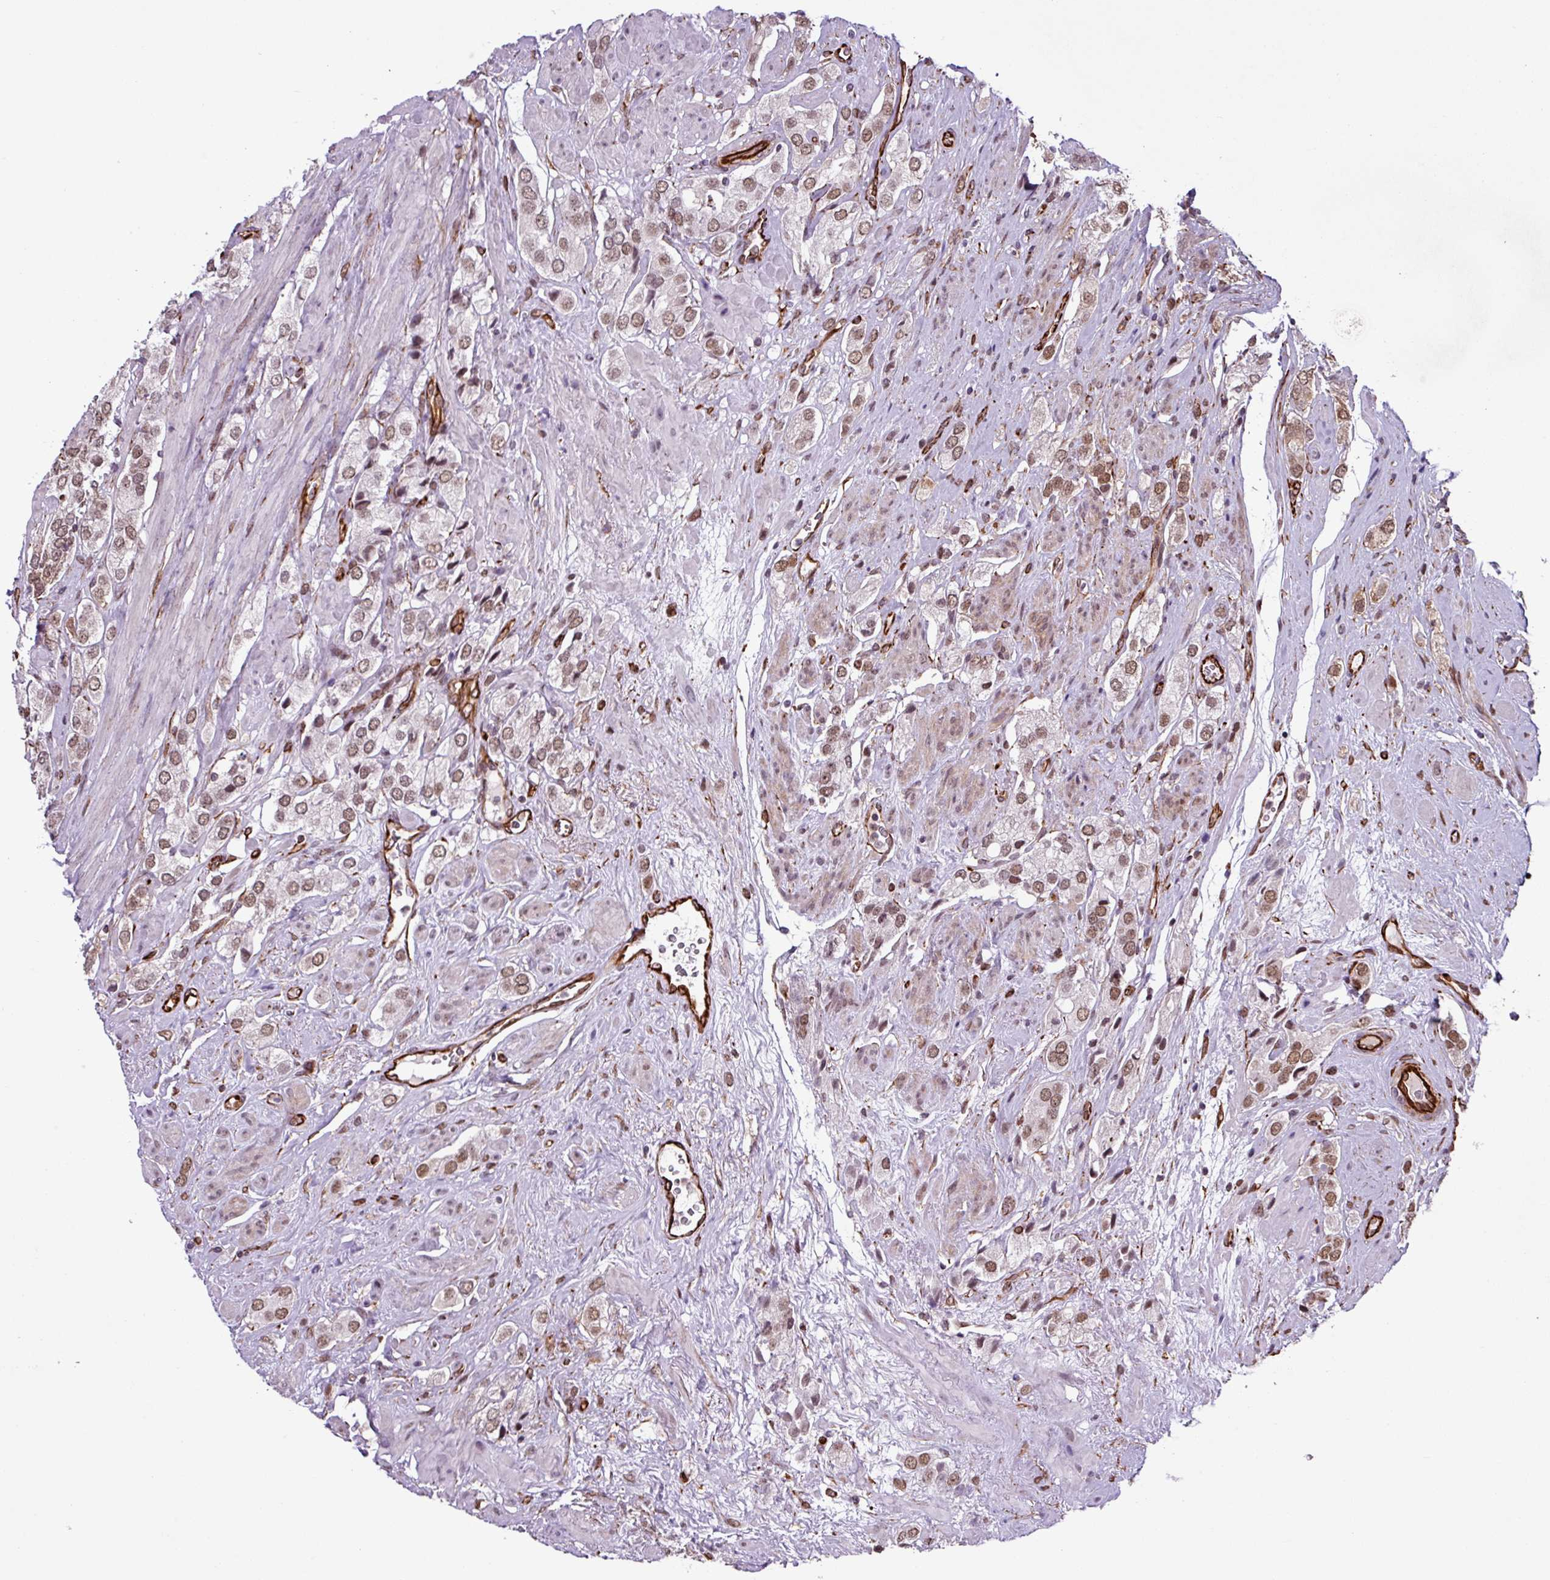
{"staining": {"intensity": "moderate", "quantity": ">75%", "location": "nuclear"}, "tissue": "prostate cancer", "cell_type": "Tumor cells", "image_type": "cancer", "snomed": [{"axis": "morphology", "description": "Adenocarcinoma, High grade"}, {"axis": "topography", "description": "Prostate and seminal vesicle, NOS"}], "caption": "Tumor cells exhibit medium levels of moderate nuclear positivity in approximately >75% of cells in prostate cancer (high-grade adenocarcinoma). Nuclei are stained in blue.", "gene": "CHD3", "patient": {"sex": "male", "age": 64}}